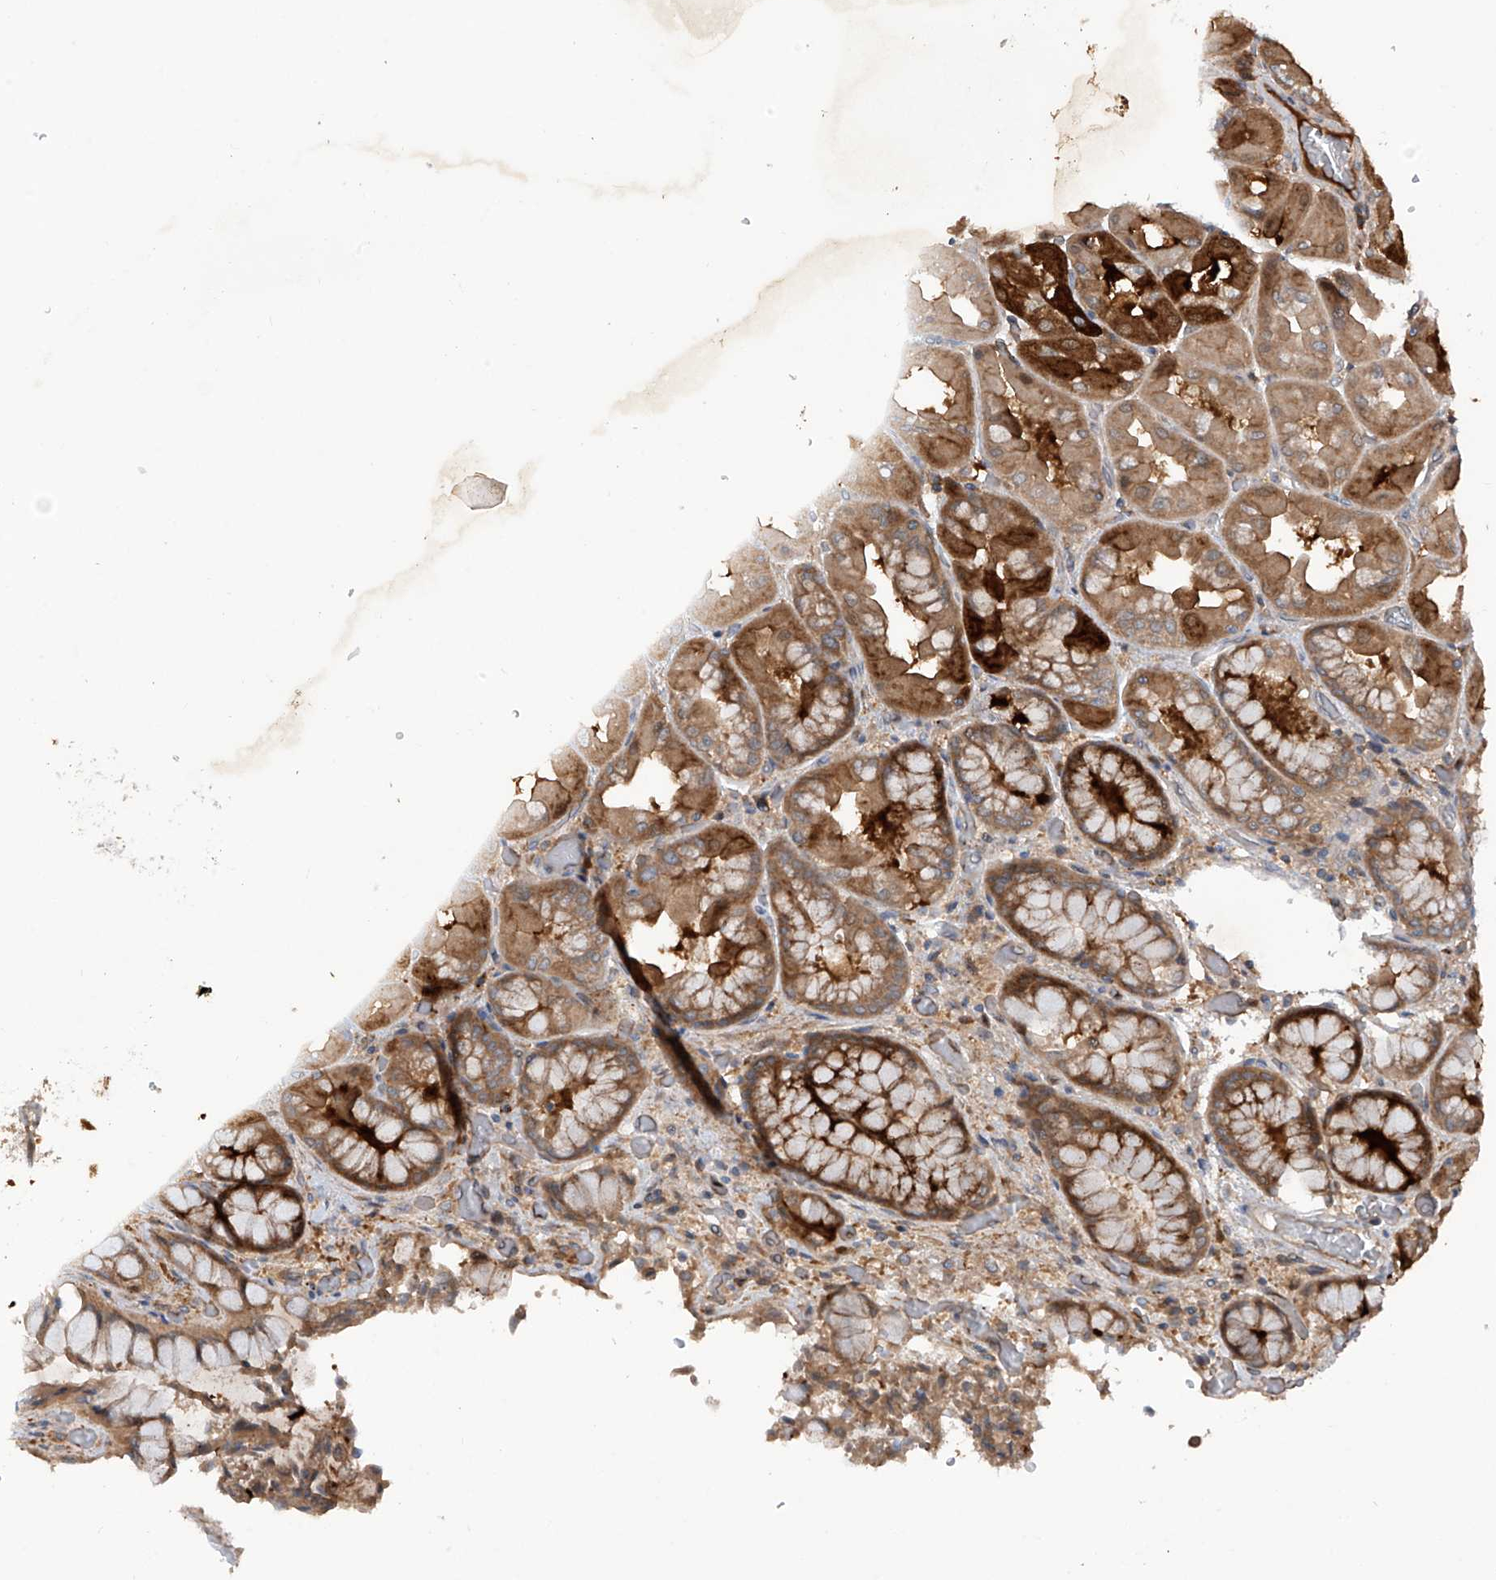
{"staining": {"intensity": "strong", "quantity": ">75%", "location": "cytoplasmic/membranous"}, "tissue": "stomach", "cell_type": "Glandular cells", "image_type": "normal", "snomed": [{"axis": "morphology", "description": "Normal tissue, NOS"}, {"axis": "topography", "description": "Stomach"}], "caption": "Glandular cells demonstrate strong cytoplasmic/membranous positivity in approximately >75% of cells in normal stomach.", "gene": "SAMD3", "patient": {"sex": "female", "age": 61}}